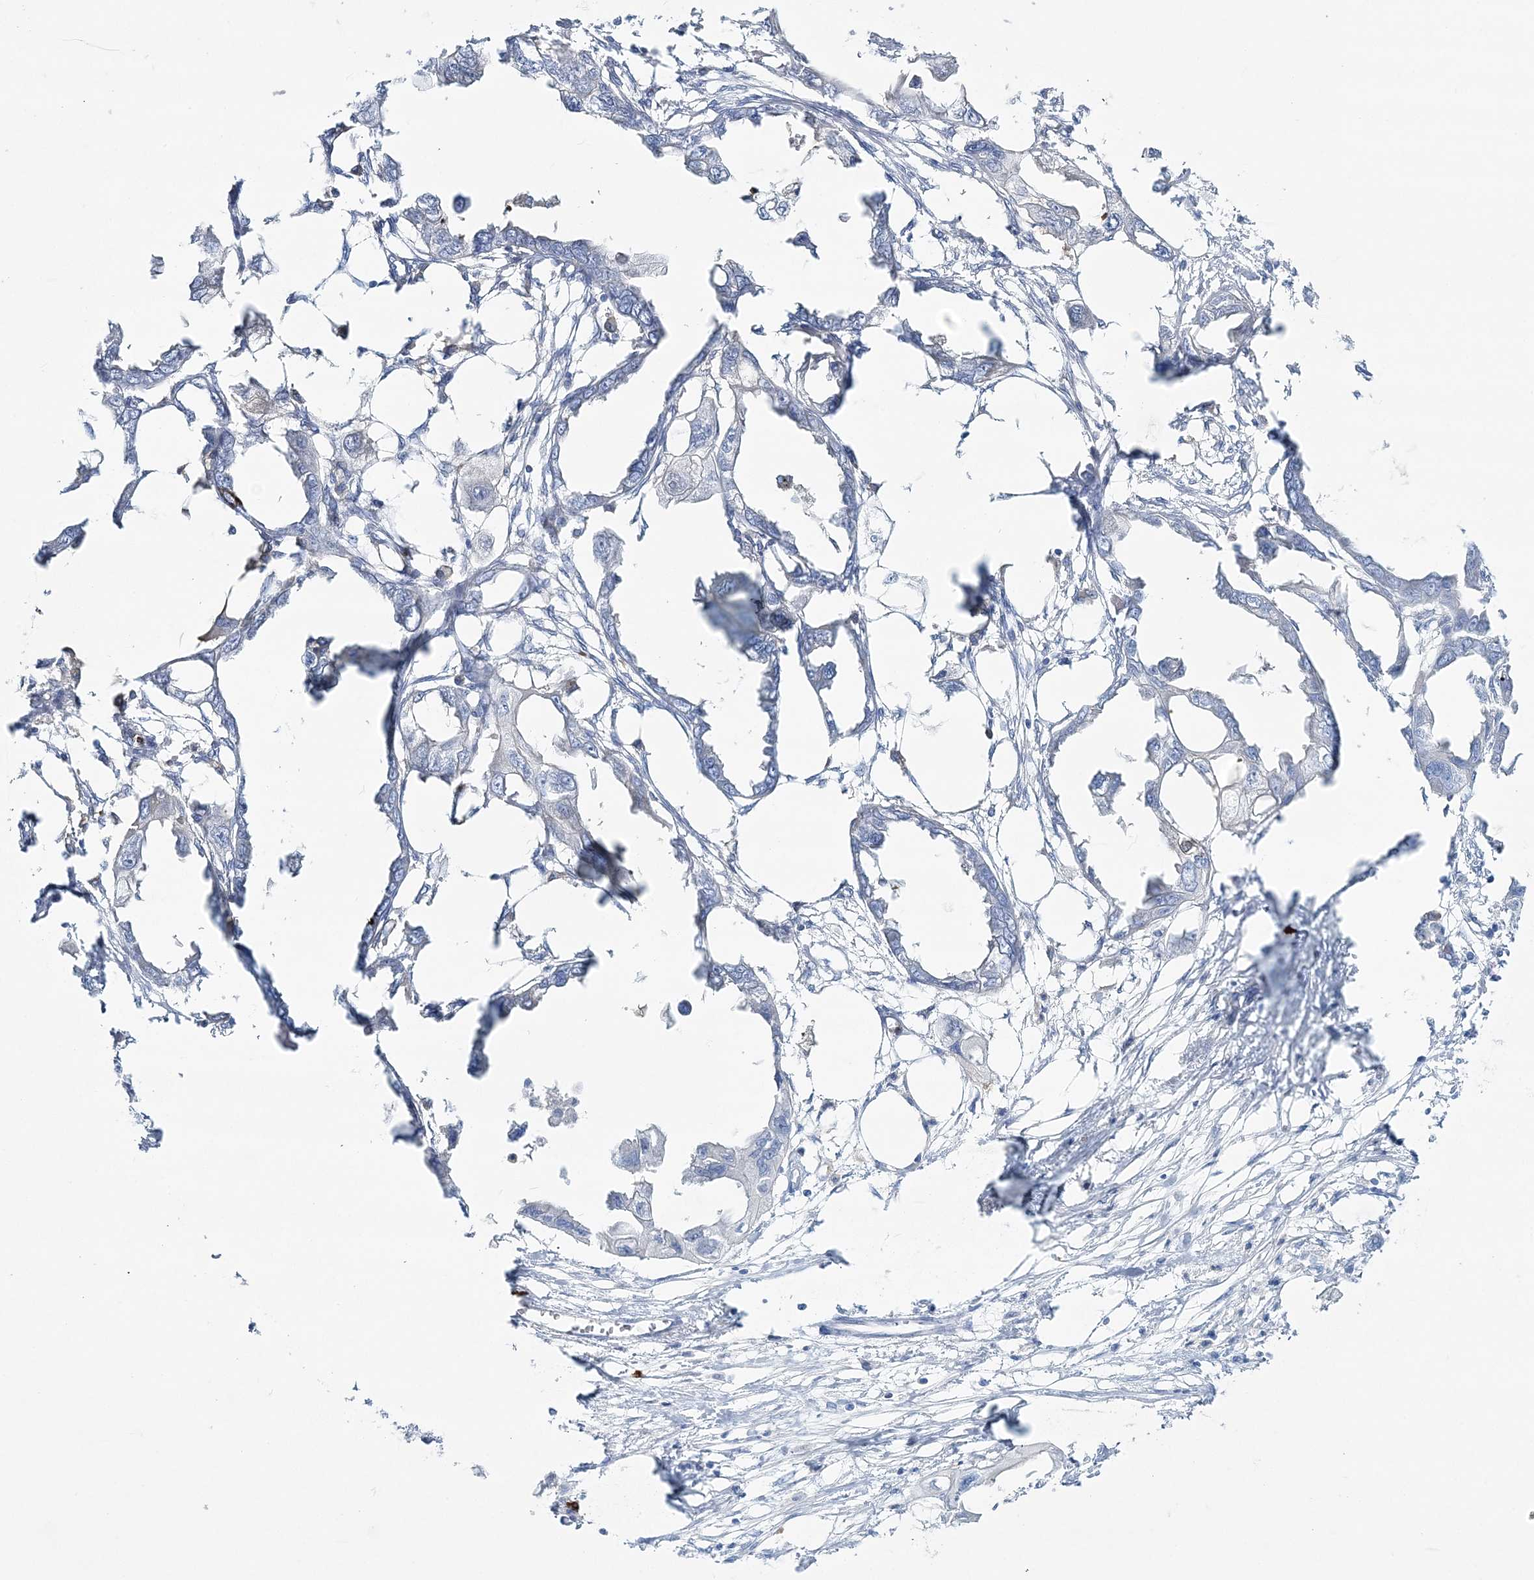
{"staining": {"intensity": "negative", "quantity": "none", "location": "none"}, "tissue": "endometrial cancer", "cell_type": "Tumor cells", "image_type": "cancer", "snomed": [{"axis": "morphology", "description": "Adenocarcinoma, NOS"}, {"axis": "morphology", "description": "Adenocarcinoma, metastatic, NOS"}, {"axis": "topography", "description": "Adipose tissue"}, {"axis": "topography", "description": "Endometrium"}], "caption": "IHC of human endometrial cancer demonstrates no staining in tumor cells.", "gene": "WDSUB1", "patient": {"sex": "female", "age": 67}}